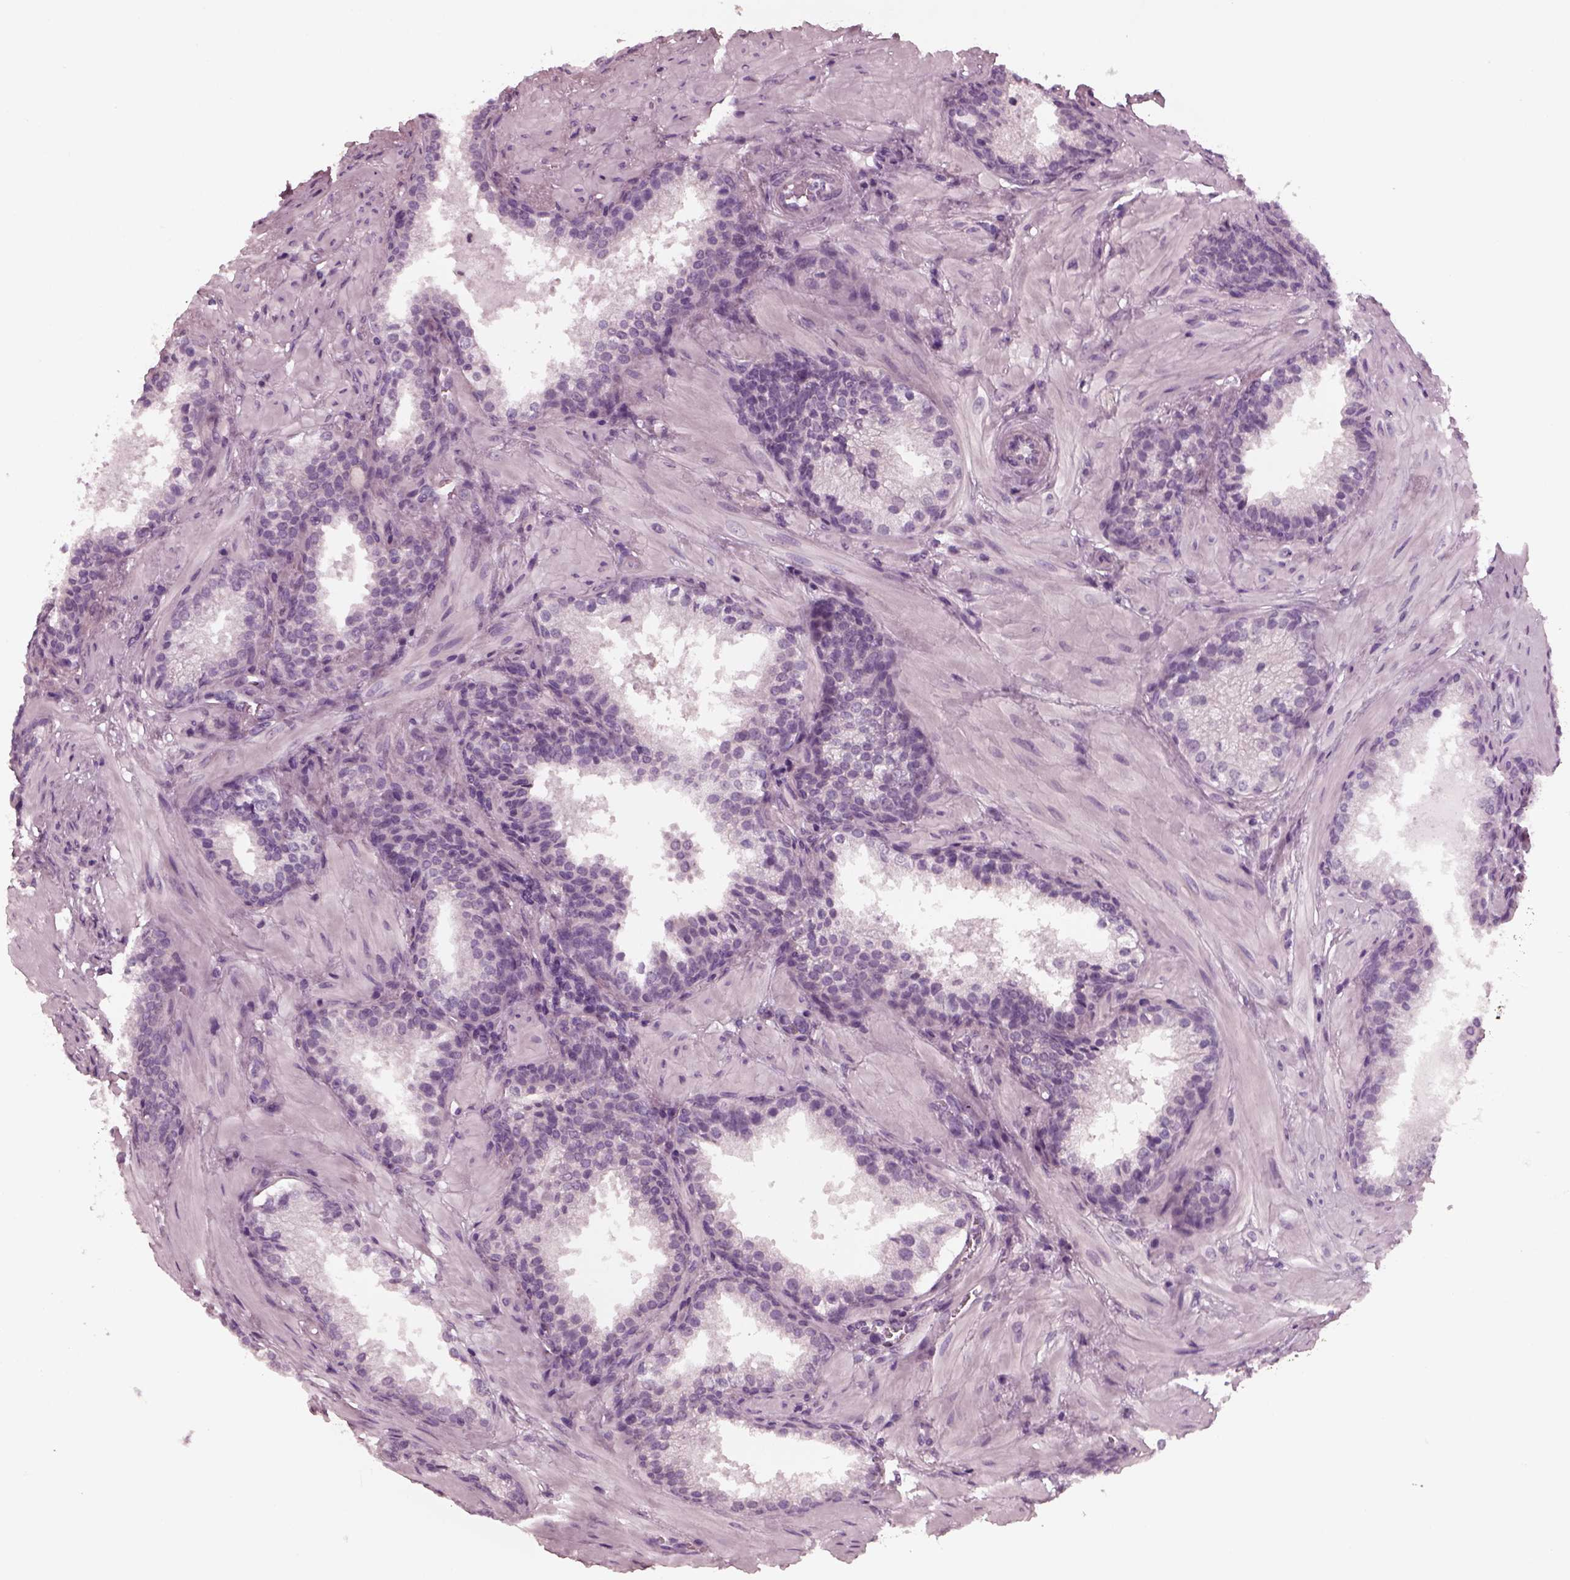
{"staining": {"intensity": "negative", "quantity": "none", "location": "none"}, "tissue": "prostate cancer", "cell_type": "Tumor cells", "image_type": "cancer", "snomed": [{"axis": "morphology", "description": "Adenocarcinoma, Low grade"}, {"axis": "topography", "description": "Prostate"}], "caption": "This is an immunohistochemistry image of prostate cancer (adenocarcinoma (low-grade)). There is no expression in tumor cells.", "gene": "YY2", "patient": {"sex": "male", "age": 56}}